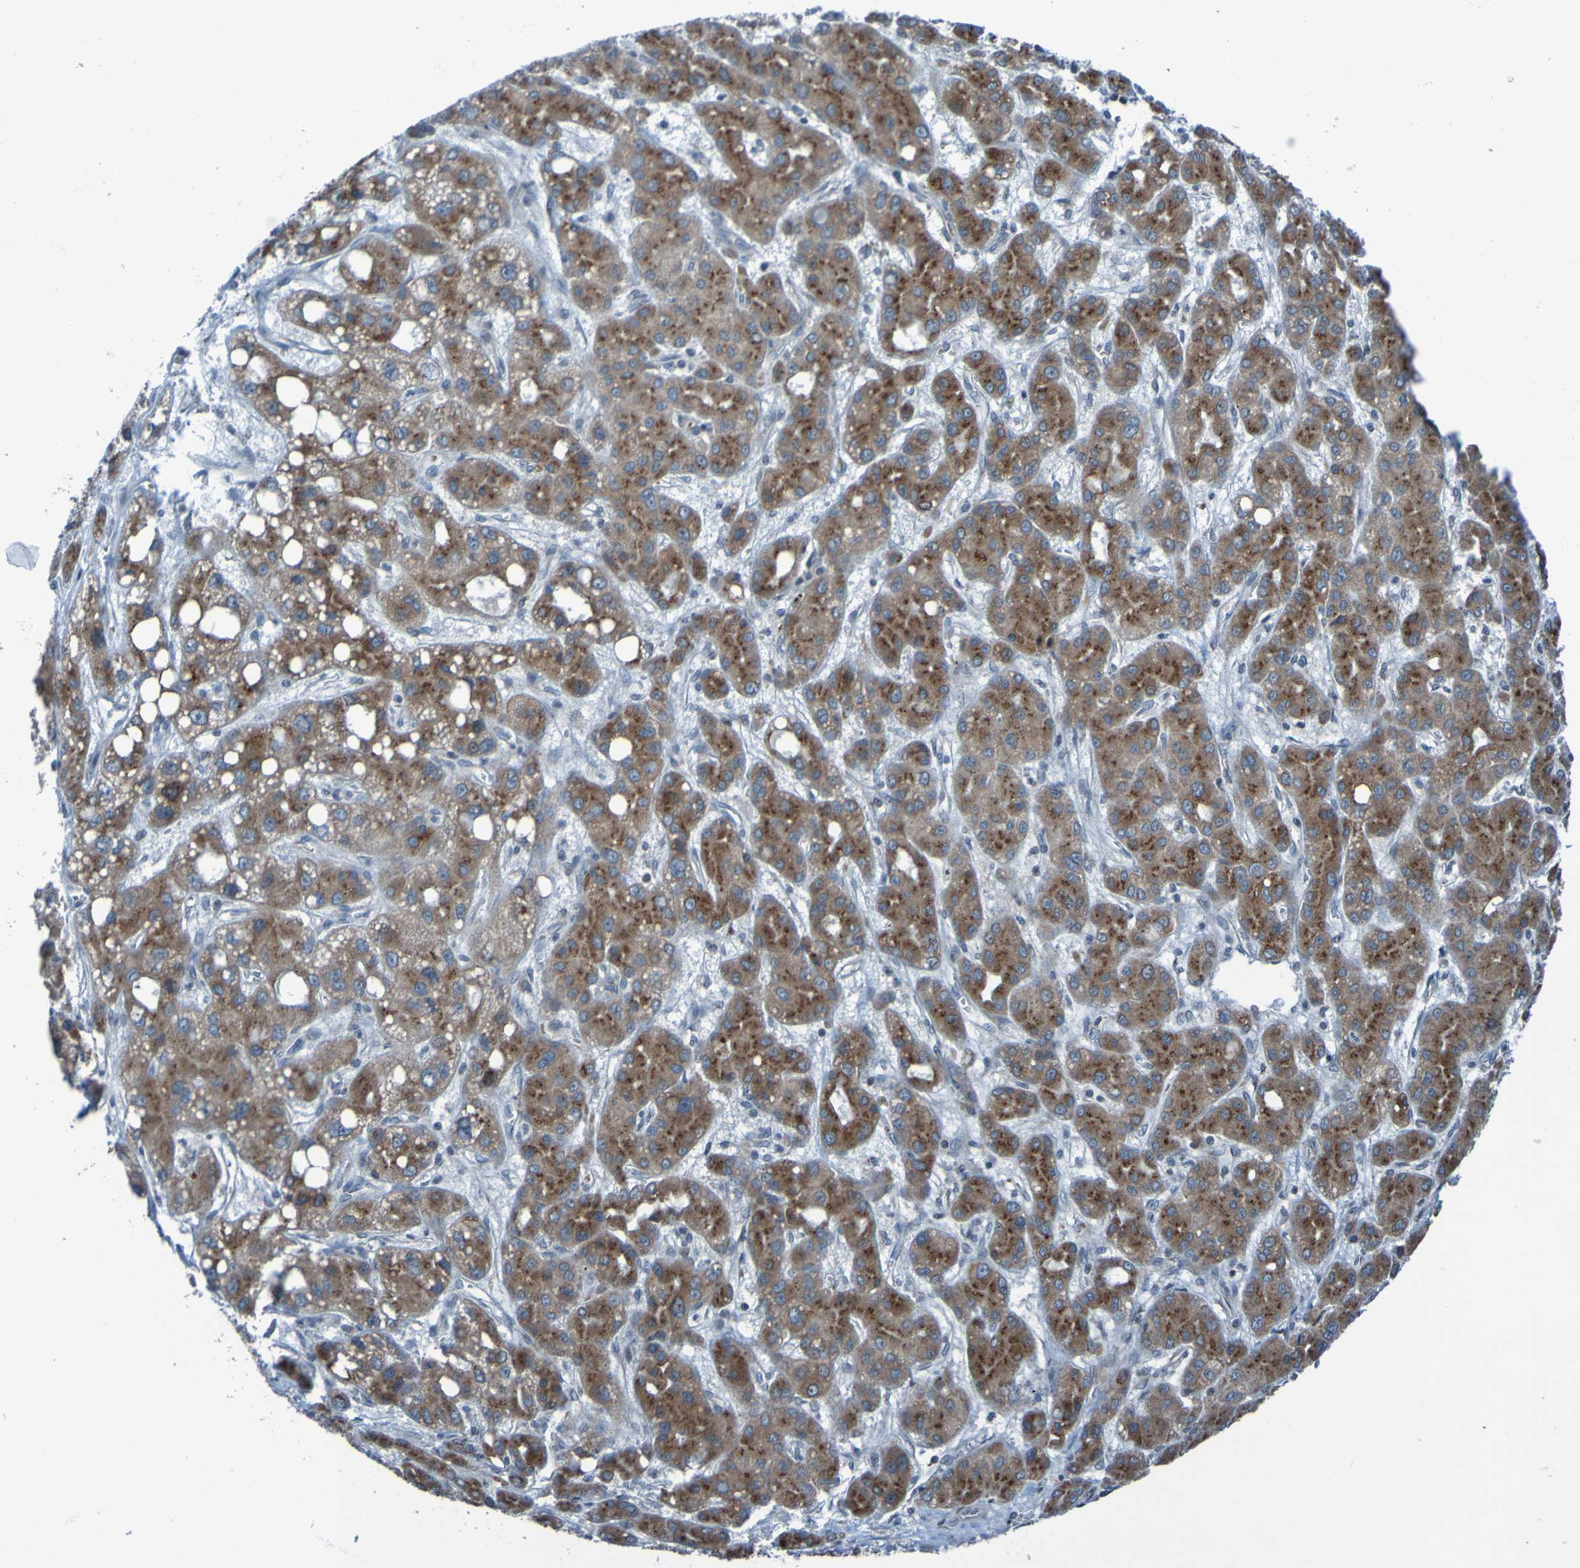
{"staining": {"intensity": "moderate", "quantity": ">75%", "location": "cytoplasmic/membranous"}, "tissue": "liver cancer", "cell_type": "Tumor cells", "image_type": "cancer", "snomed": [{"axis": "morphology", "description": "Carcinoma, Hepatocellular, NOS"}, {"axis": "topography", "description": "Liver"}], "caption": "A high-resolution image shows immunohistochemistry staining of hepatocellular carcinoma (liver), which demonstrates moderate cytoplasmic/membranous positivity in about >75% of tumor cells.", "gene": "UNG", "patient": {"sex": "male", "age": 55}}